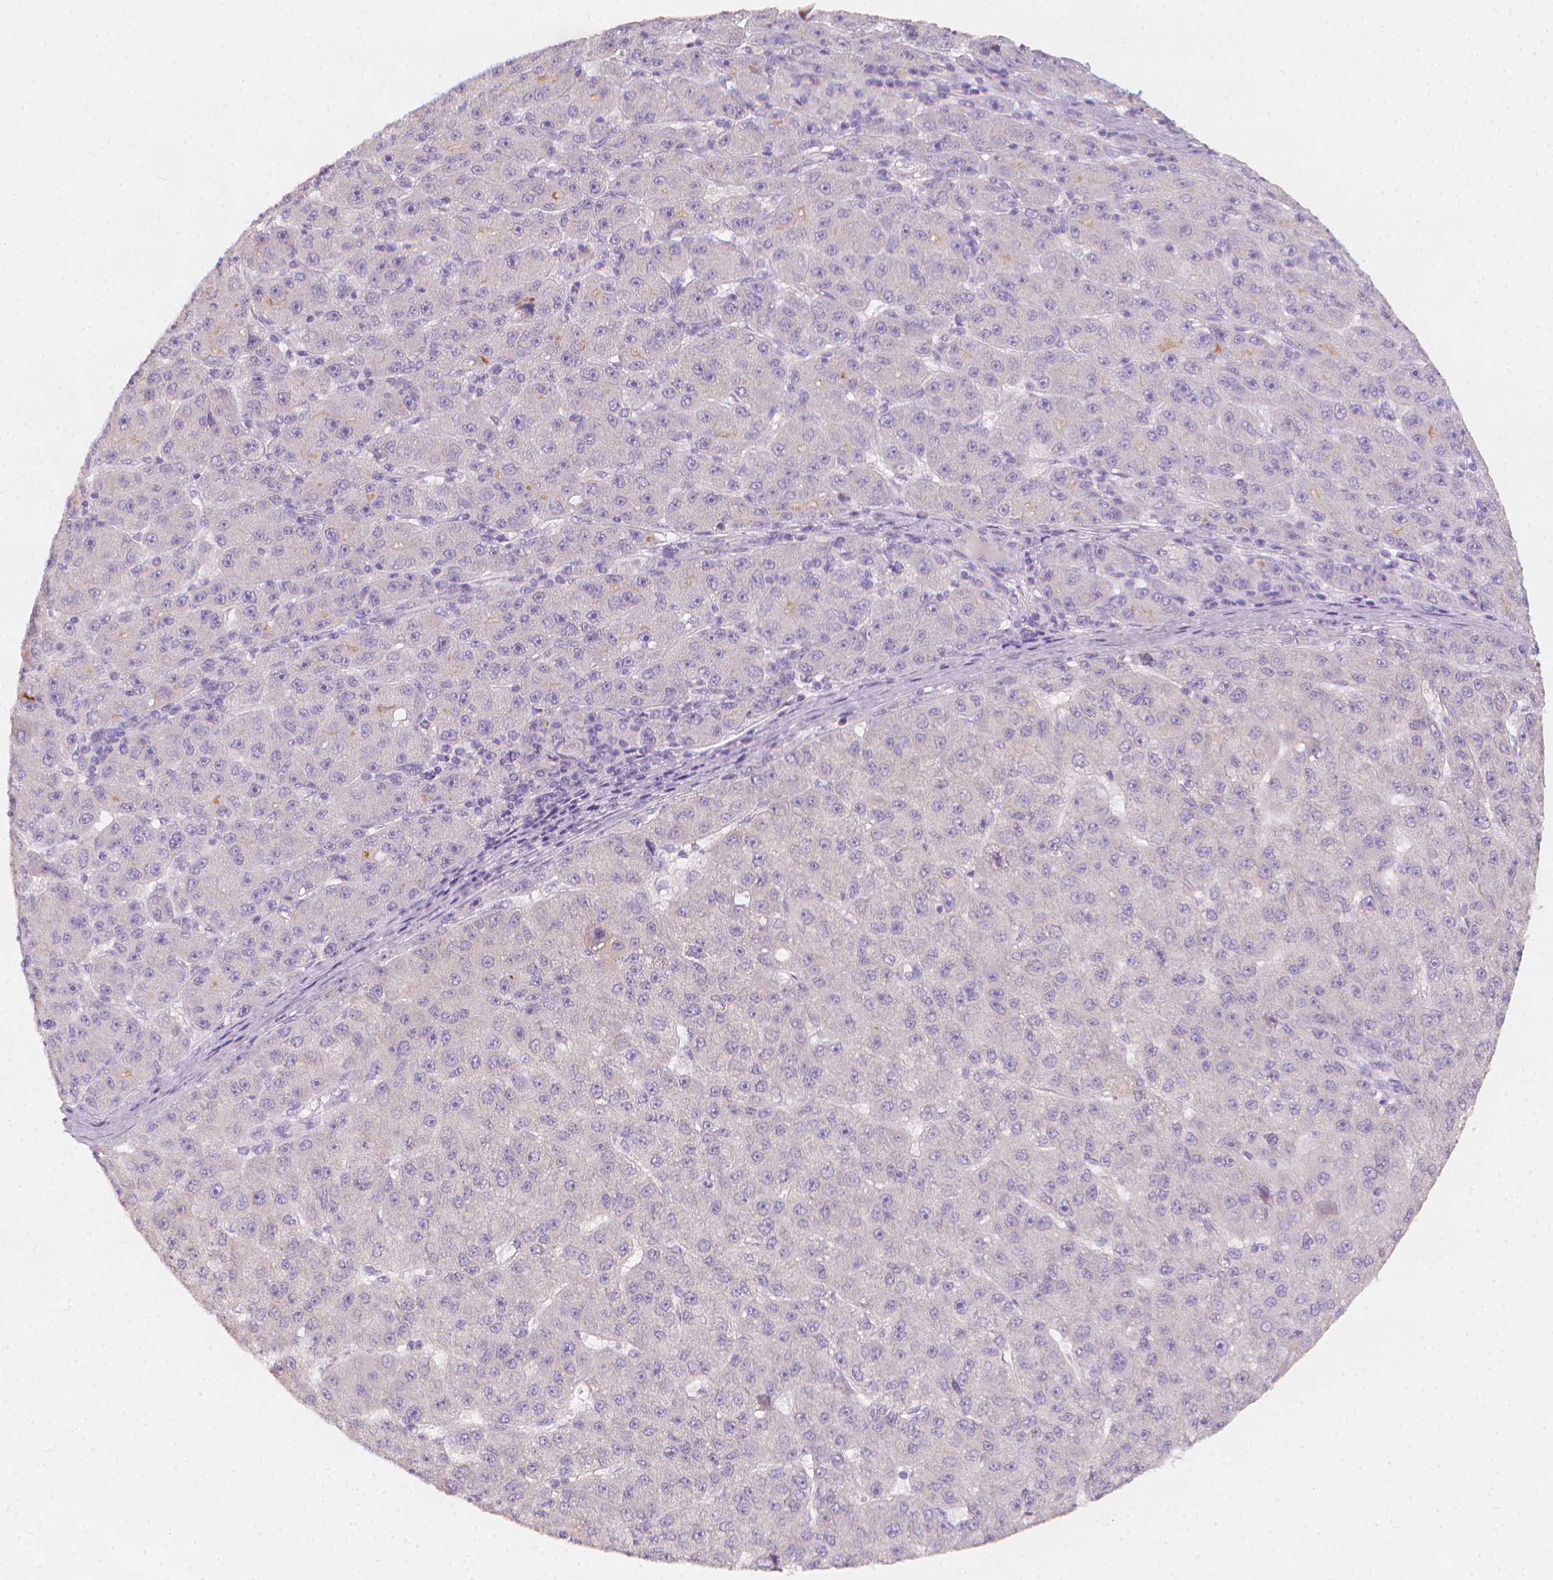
{"staining": {"intensity": "negative", "quantity": "none", "location": "none"}, "tissue": "liver cancer", "cell_type": "Tumor cells", "image_type": "cancer", "snomed": [{"axis": "morphology", "description": "Carcinoma, Hepatocellular, NOS"}, {"axis": "topography", "description": "Liver"}], "caption": "Liver cancer (hepatocellular carcinoma) stained for a protein using IHC displays no staining tumor cells.", "gene": "RBFOX1", "patient": {"sex": "male", "age": 67}}